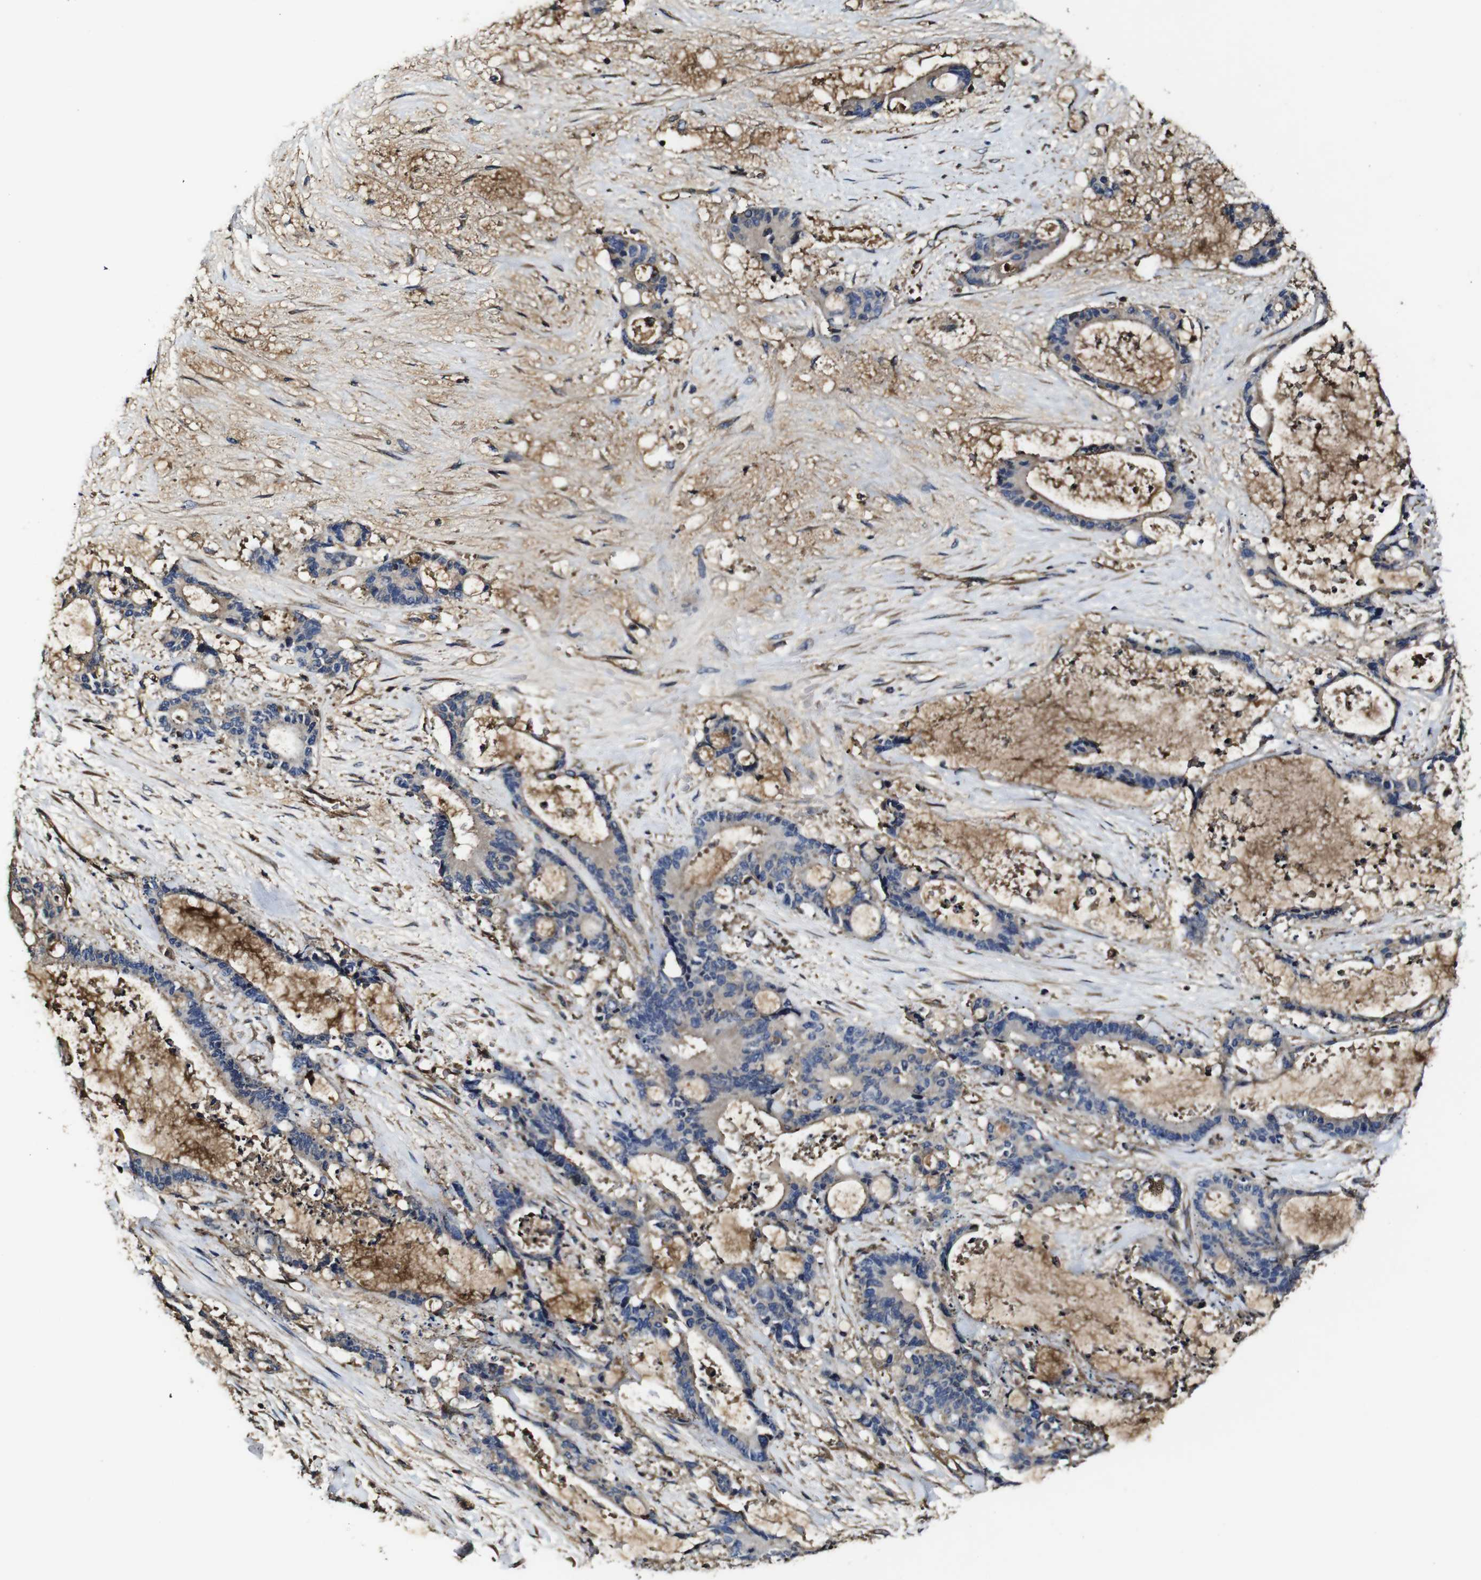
{"staining": {"intensity": "weak", "quantity": "<25%", "location": "cytoplasmic/membranous"}, "tissue": "liver cancer", "cell_type": "Tumor cells", "image_type": "cancer", "snomed": [{"axis": "morphology", "description": "Normal tissue, NOS"}, {"axis": "morphology", "description": "Cholangiocarcinoma"}, {"axis": "topography", "description": "Liver"}, {"axis": "topography", "description": "Peripheral nerve tissue"}], "caption": "Tumor cells are negative for brown protein staining in cholangiocarcinoma (liver). The staining was performed using DAB (3,3'-diaminobenzidine) to visualize the protein expression in brown, while the nuclei were stained in blue with hematoxylin (Magnification: 20x).", "gene": "MSN", "patient": {"sex": "female", "age": 73}}